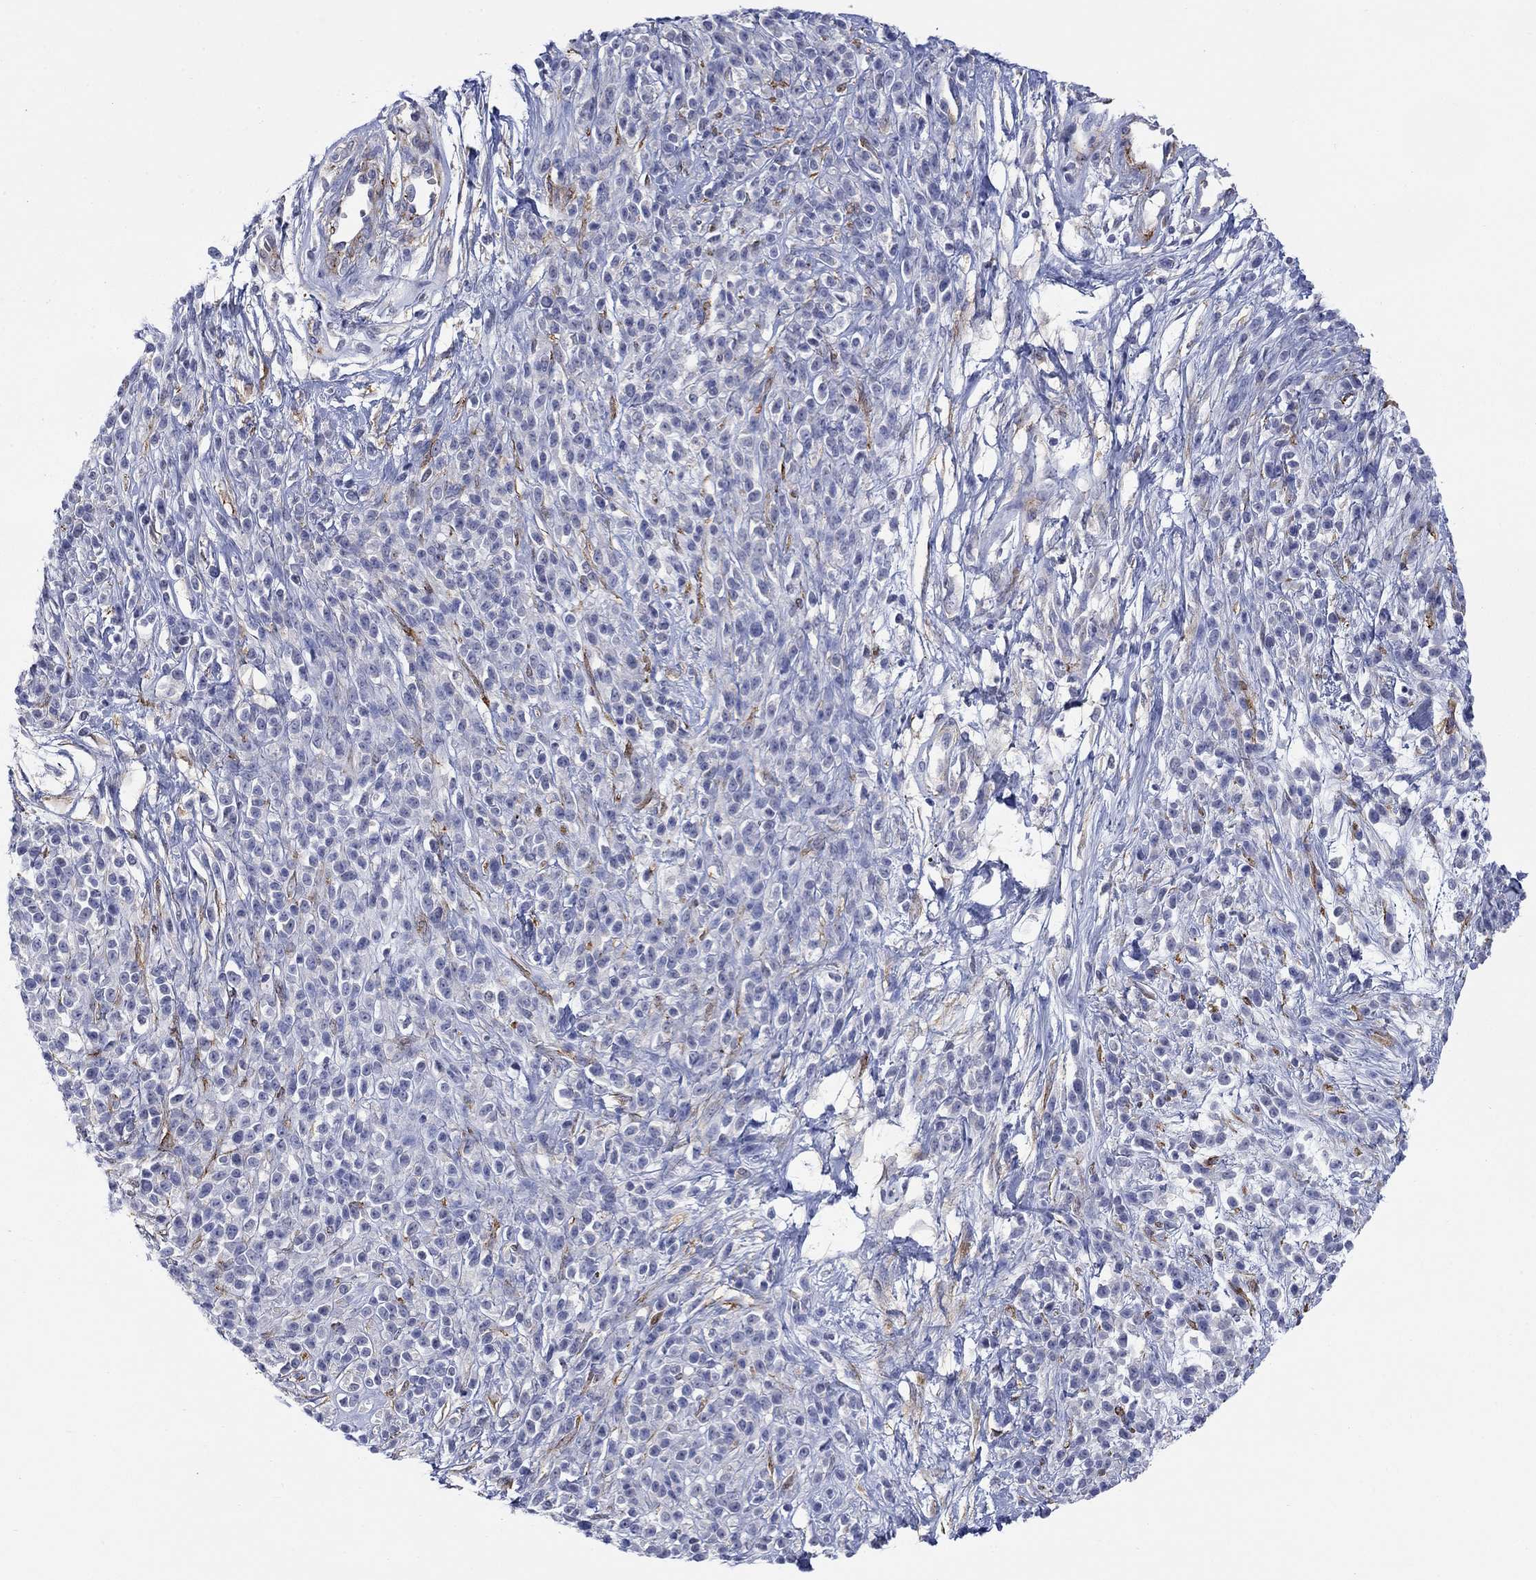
{"staining": {"intensity": "negative", "quantity": "none", "location": "none"}, "tissue": "melanoma", "cell_type": "Tumor cells", "image_type": "cancer", "snomed": [{"axis": "morphology", "description": "Malignant melanoma, NOS"}, {"axis": "topography", "description": "Skin"}, {"axis": "topography", "description": "Skin of trunk"}], "caption": "DAB (3,3'-diaminobenzidine) immunohistochemical staining of human malignant melanoma reveals no significant staining in tumor cells.", "gene": "PTPRZ1", "patient": {"sex": "male", "age": 74}}